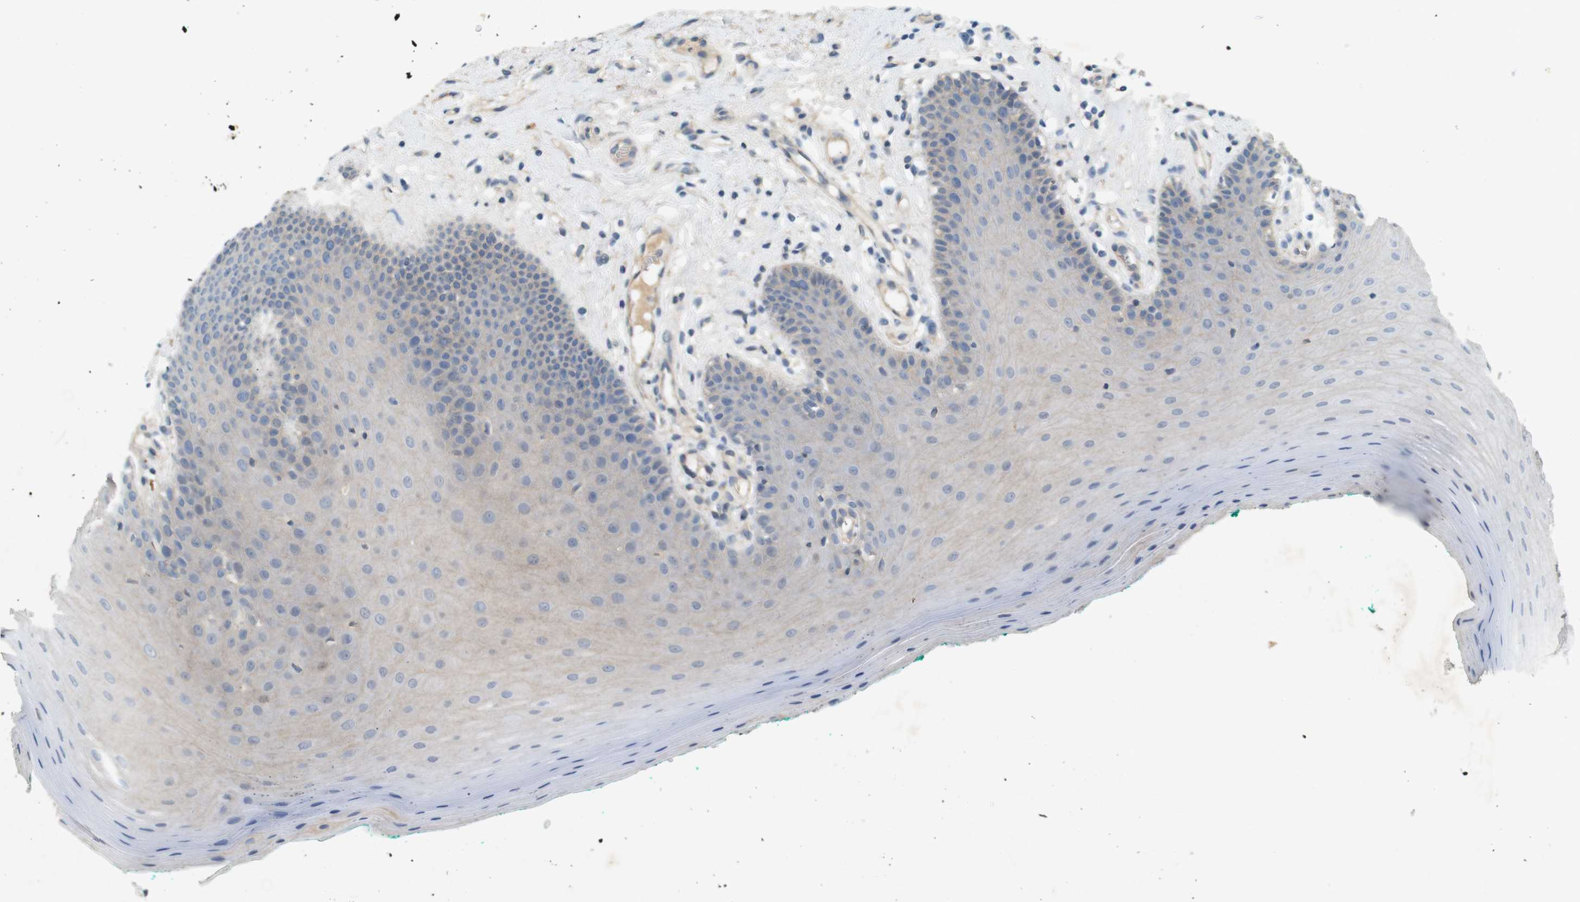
{"staining": {"intensity": "negative", "quantity": "none", "location": "none"}, "tissue": "oral mucosa", "cell_type": "Squamous epithelial cells", "image_type": "normal", "snomed": [{"axis": "morphology", "description": "Normal tissue, NOS"}, {"axis": "topography", "description": "Skeletal muscle"}, {"axis": "topography", "description": "Oral tissue"}], "caption": "A photomicrograph of oral mucosa stained for a protein reveals no brown staining in squamous epithelial cells. (Brightfield microscopy of DAB IHC at high magnification).", "gene": "PVR", "patient": {"sex": "male", "age": 58}}